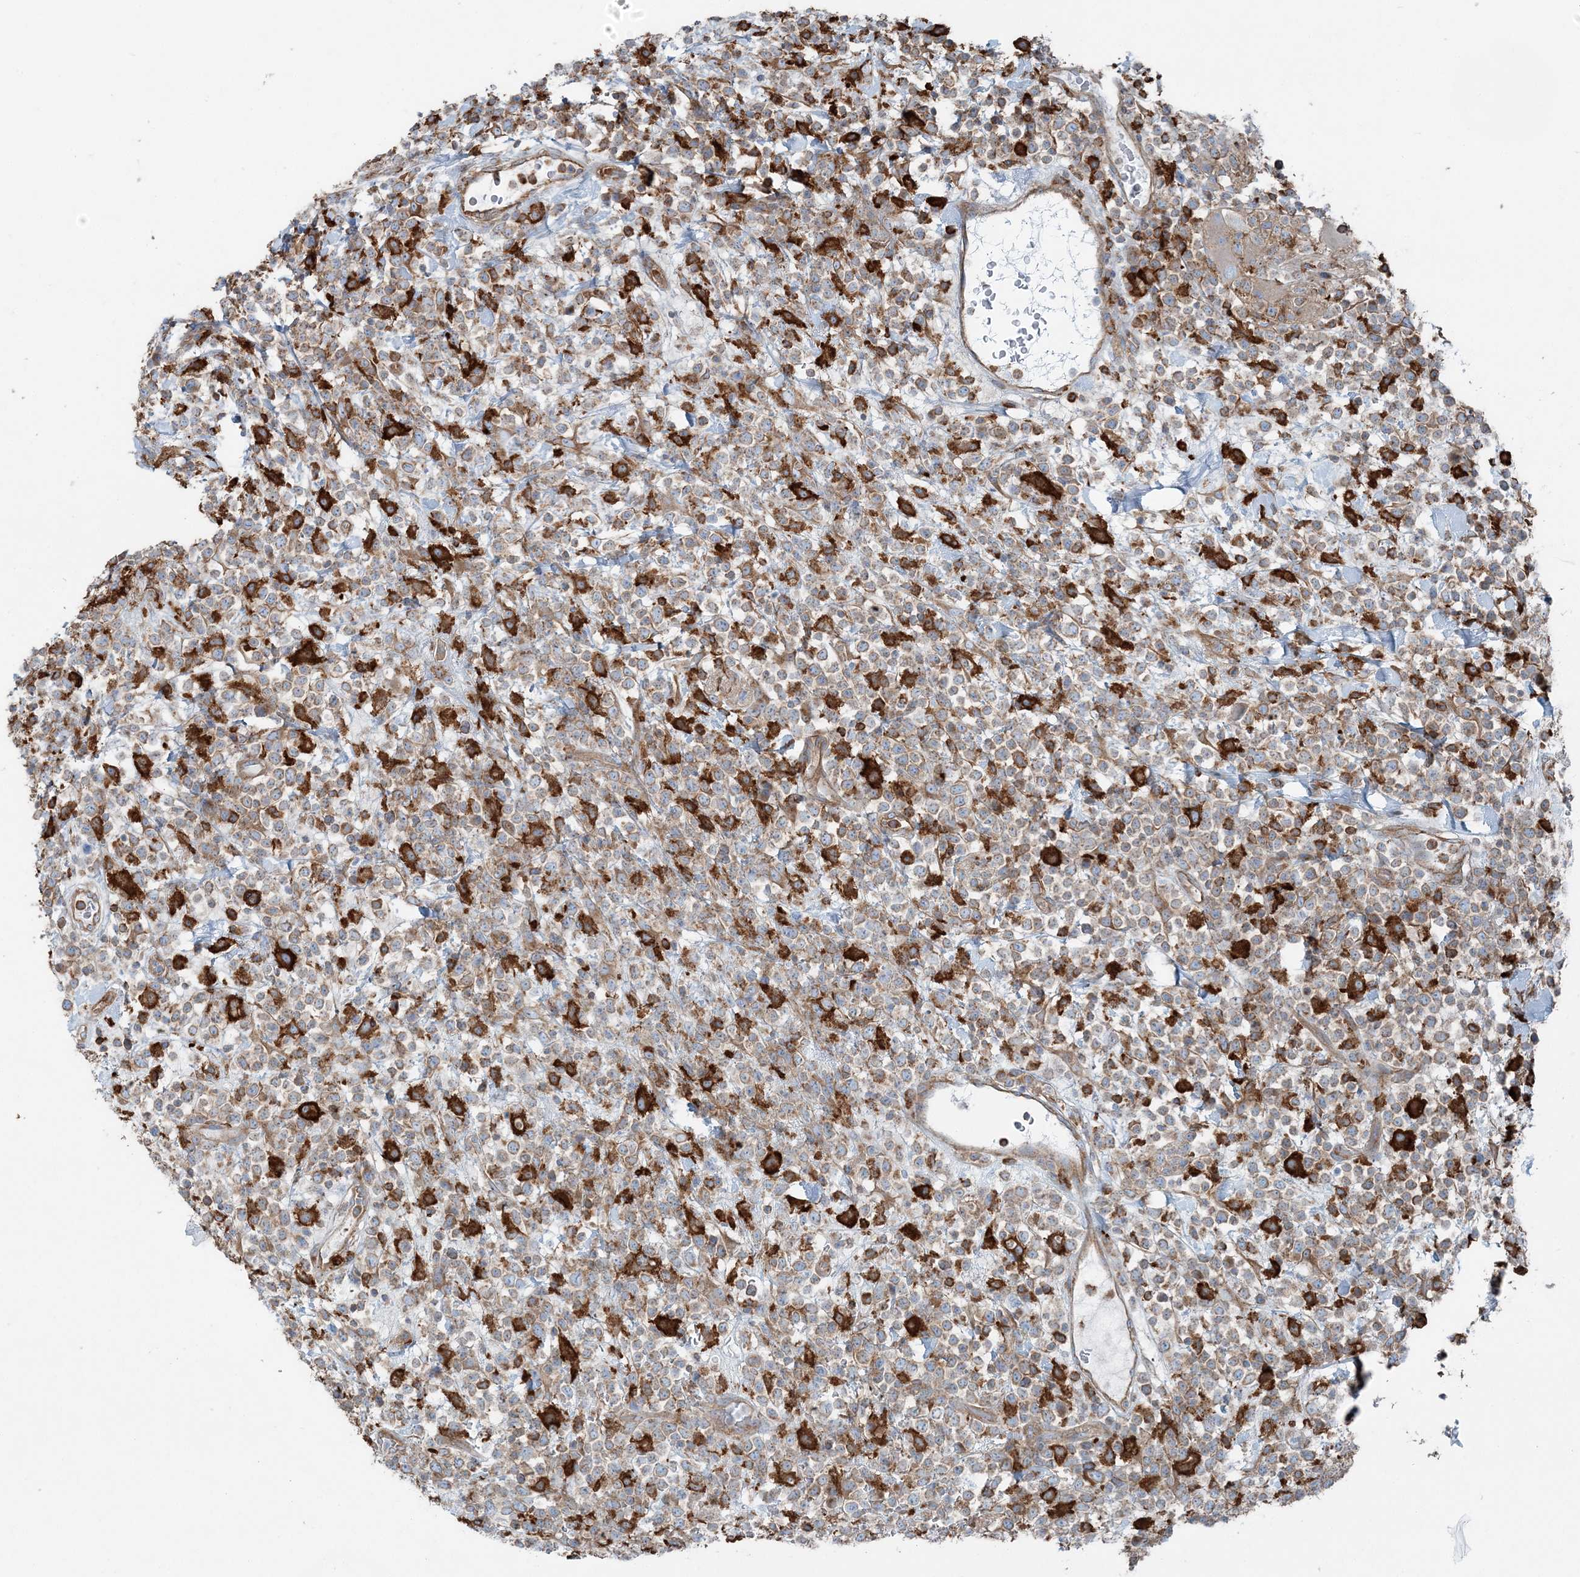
{"staining": {"intensity": "moderate", "quantity": ">75%", "location": "cytoplasmic/membranous"}, "tissue": "lymphoma", "cell_type": "Tumor cells", "image_type": "cancer", "snomed": [{"axis": "morphology", "description": "Malignant lymphoma, non-Hodgkin's type, High grade"}, {"axis": "topography", "description": "Colon"}], "caption": "Malignant lymphoma, non-Hodgkin's type (high-grade) stained with DAB immunohistochemistry (IHC) demonstrates medium levels of moderate cytoplasmic/membranous expression in approximately >75% of tumor cells. The protein is stained brown, and the nuclei are stained in blue (DAB IHC with brightfield microscopy, high magnification).", "gene": "SNX2", "patient": {"sex": "female", "age": 53}}